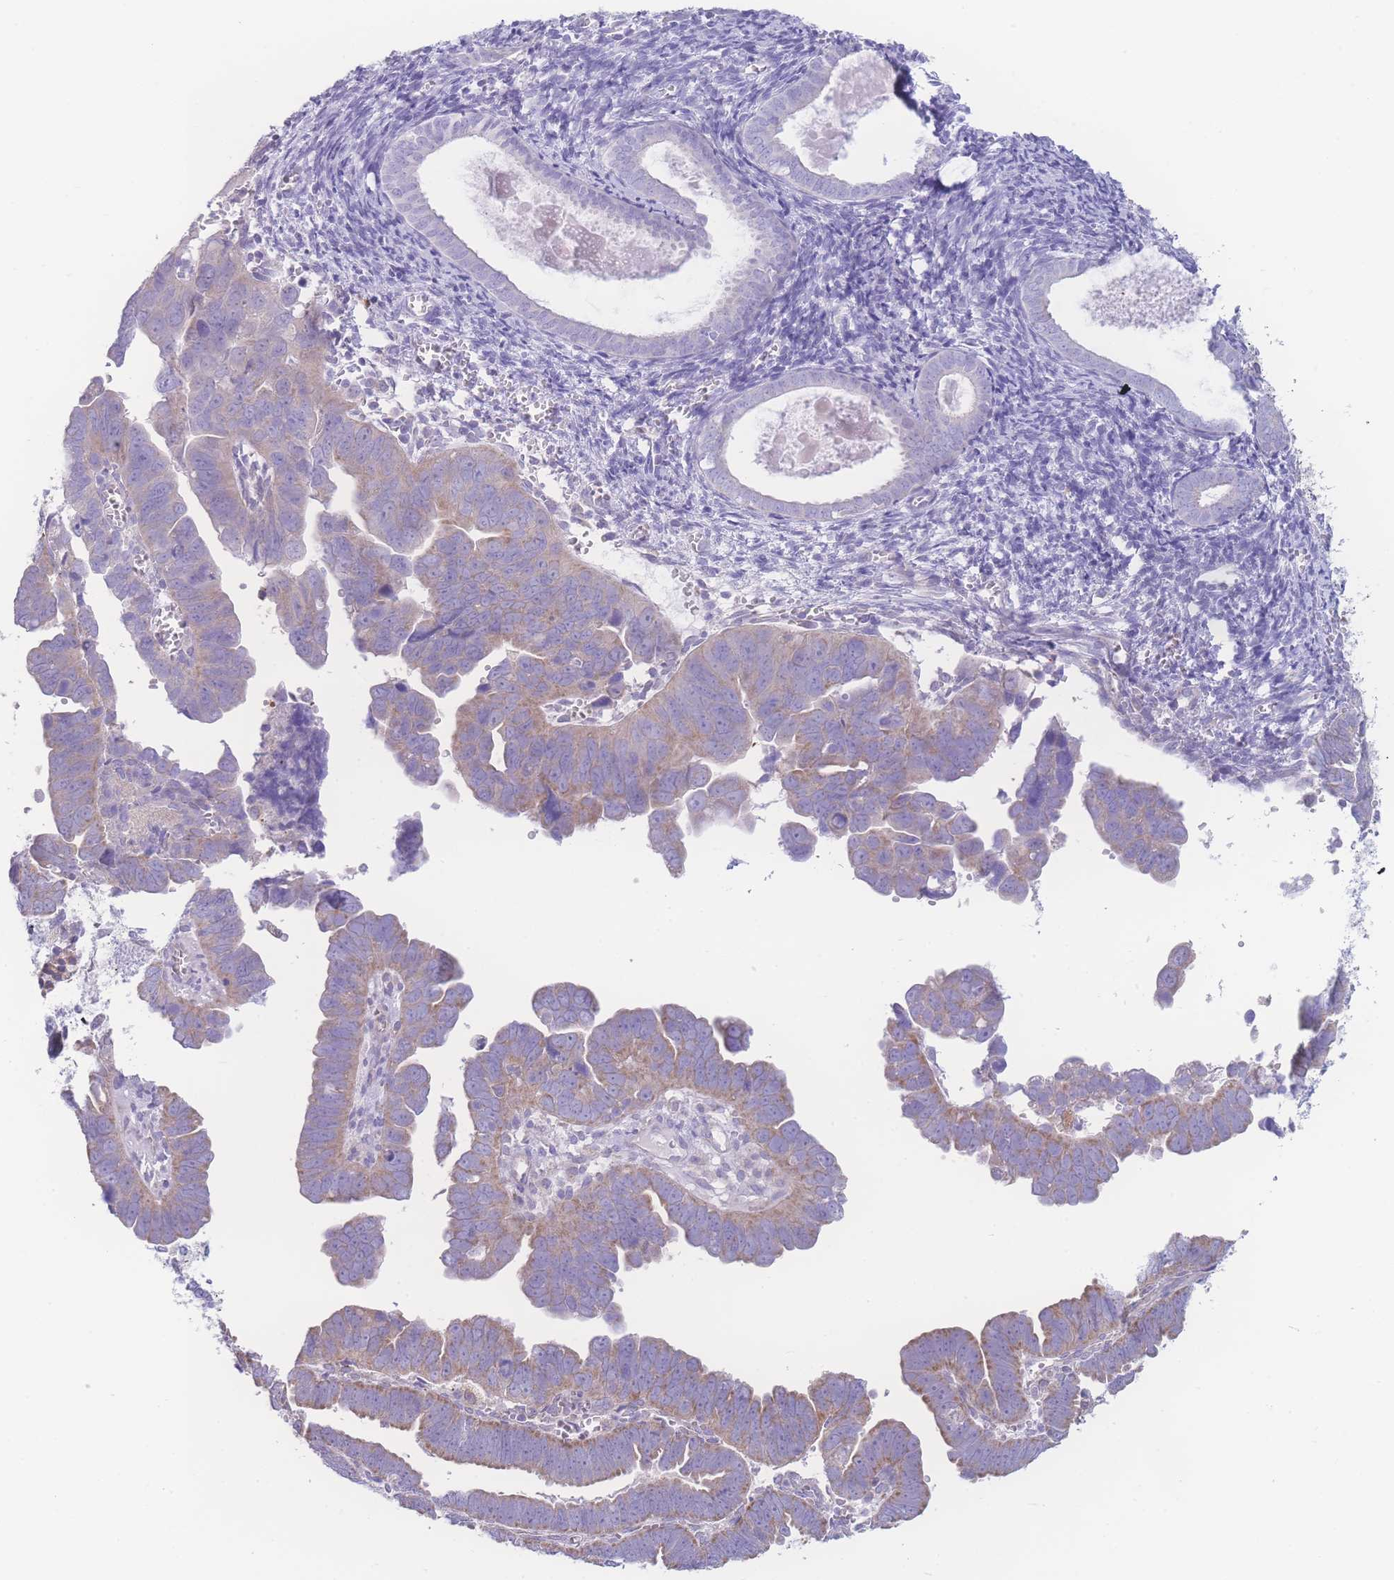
{"staining": {"intensity": "weak", "quantity": "25%-75%", "location": "cytoplasmic/membranous"}, "tissue": "endometrial cancer", "cell_type": "Tumor cells", "image_type": "cancer", "snomed": [{"axis": "morphology", "description": "Adenocarcinoma, NOS"}, {"axis": "topography", "description": "Endometrium"}], "caption": "This image demonstrates immunohistochemistry staining of endometrial cancer (adenocarcinoma), with low weak cytoplasmic/membranous positivity in about 25%-75% of tumor cells.", "gene": "NBEAL1", "patient": {"sex": "female", "age": 75}}